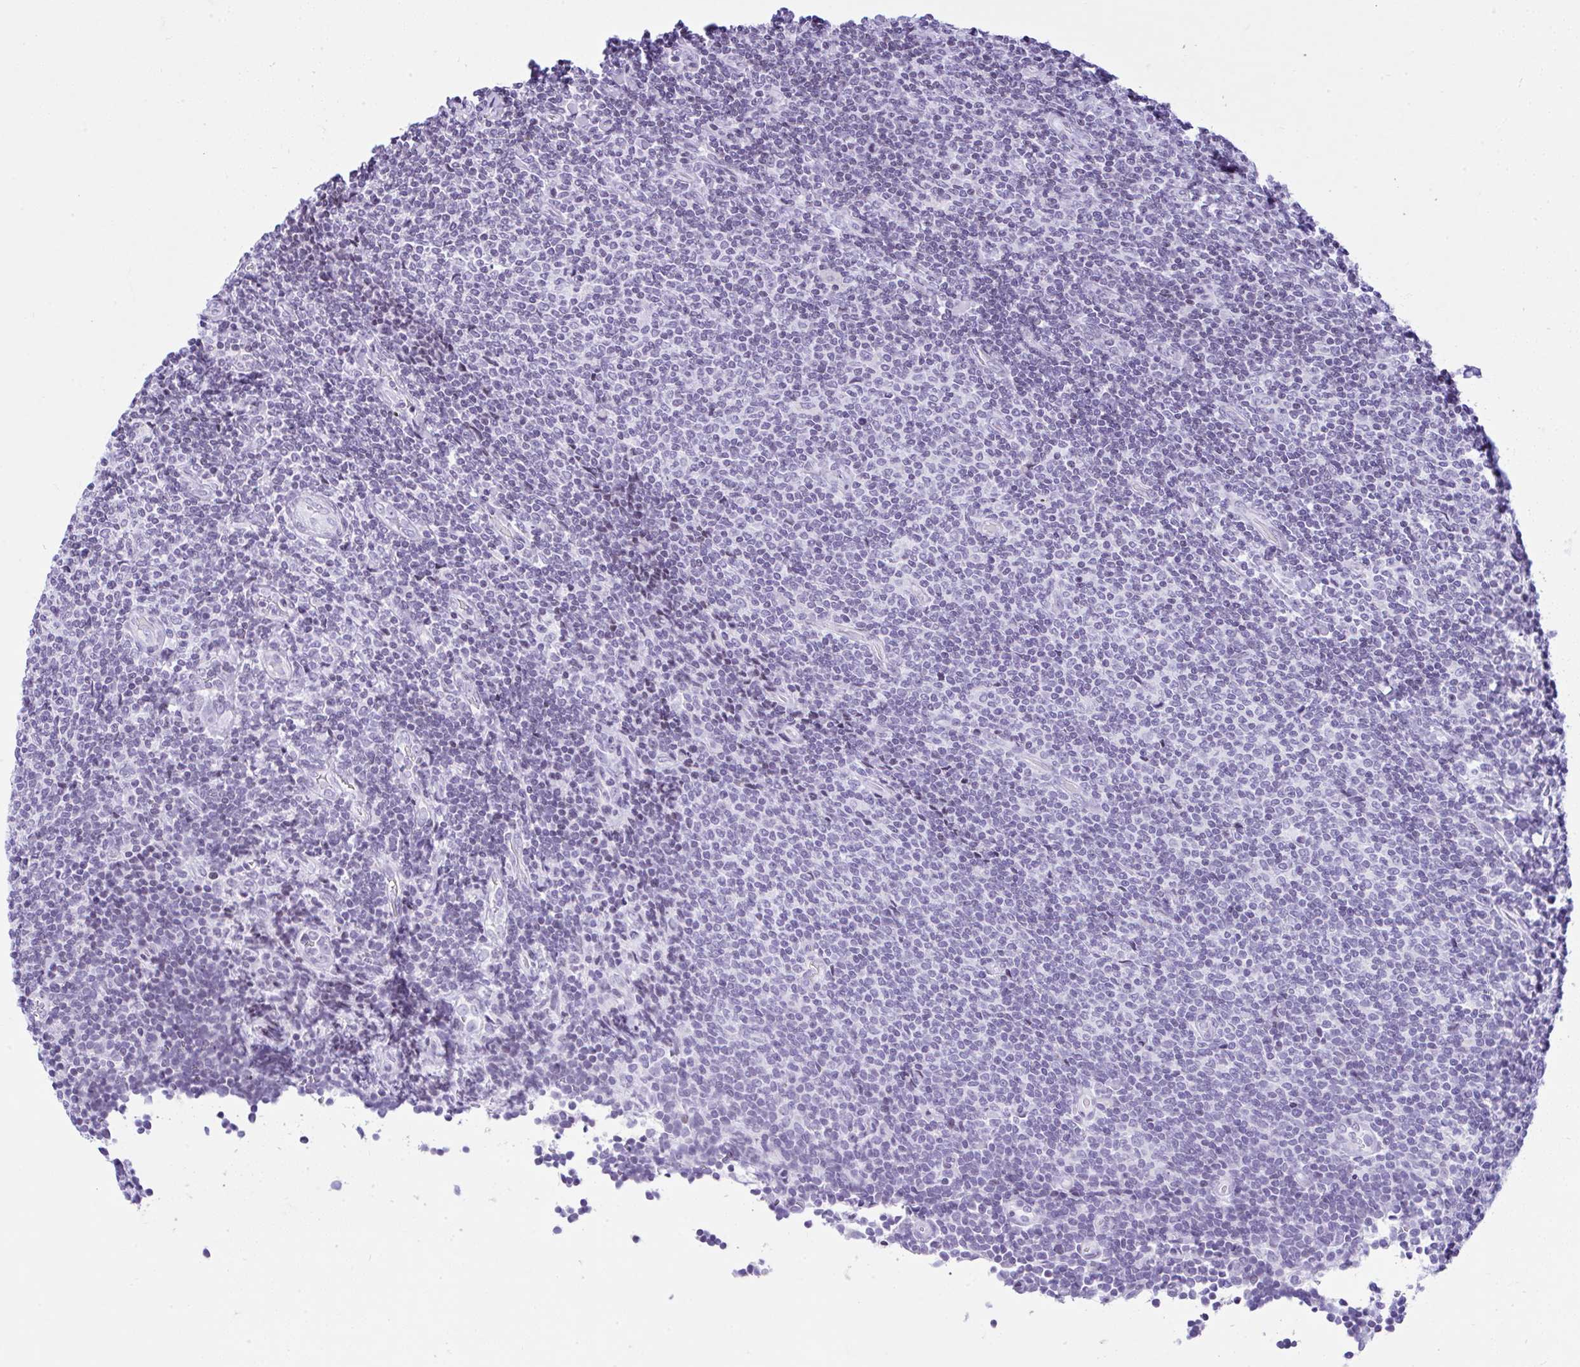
{"staining": {"intensity": "negative", "quantity": "none", "location": "none"}, "tissue": "lymphoma", "cell_type": "Tumor cells", "image_type": "cancer", "snomed": [{"axis": "morphology", "description": "Malignant lymphoma, non-Hodgkin's type, Low grade"}, {"axis": "topography", "description": "Lymph node"}], "caption": "A micrograph of low-grade malignant lymphoma, non-Hodgkin's type stained for a protein shows no brown staining in tumor cells.", "gene": "KRT27", "patient": {"sex": "male", "age": 52}}